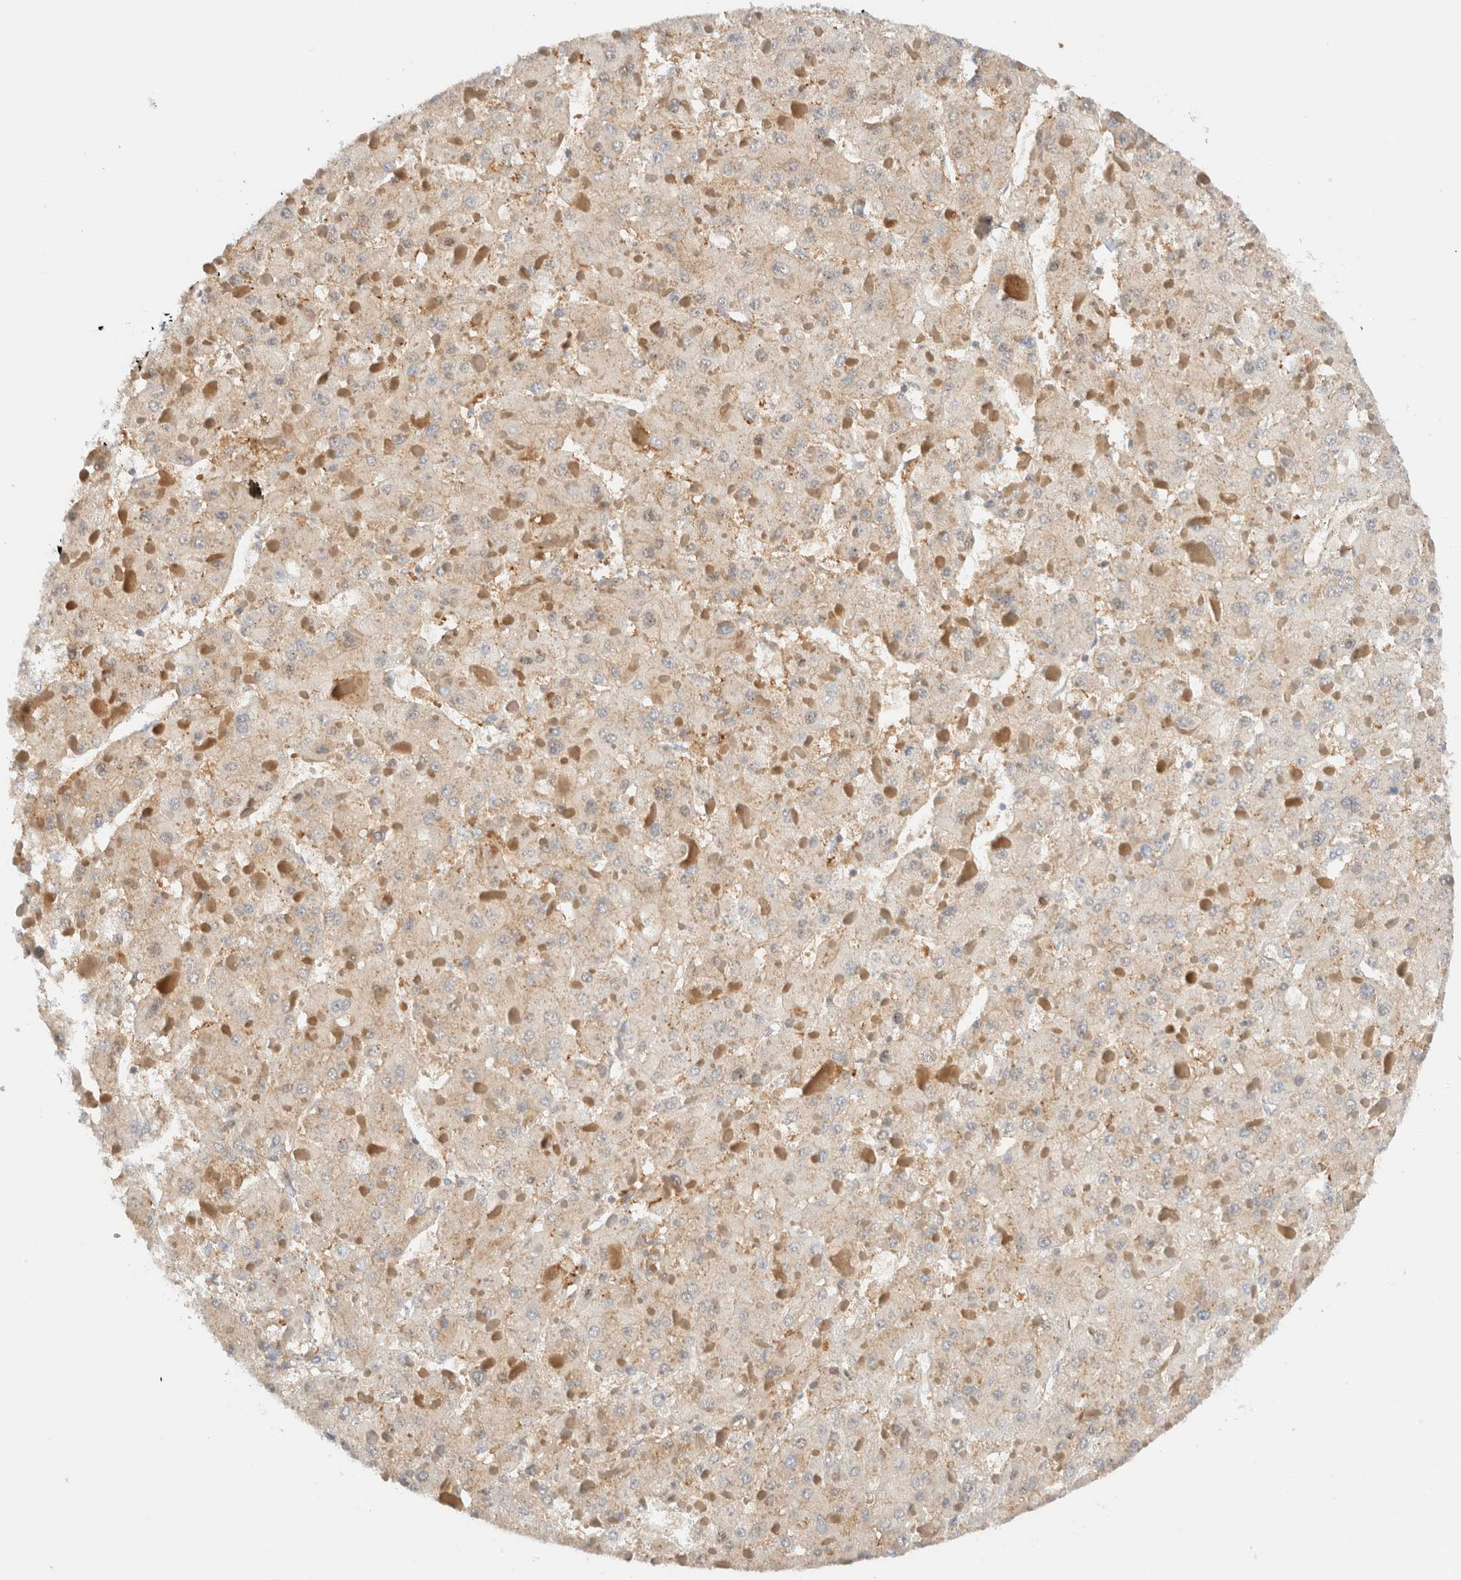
{"staining": {"intensity": "weak", "quantity": "<25%", "location": "cytoplasmic/membranous"}, "tissue": "liver cancer", "cell_type": "Tumor cells", "image_type": "cancer", "snomed": [{"axis": "morphology", "description": "Carcinoma, Hepatocellular, NOS"}, {"axis": "topography", "description": "Liver"}], "caption": "A histopathology image of liver cancer stained for a protein displays no brown staining in tumor cells.", "gene": "RABEP1", "patient": {"sex": "female", "age": 73}}